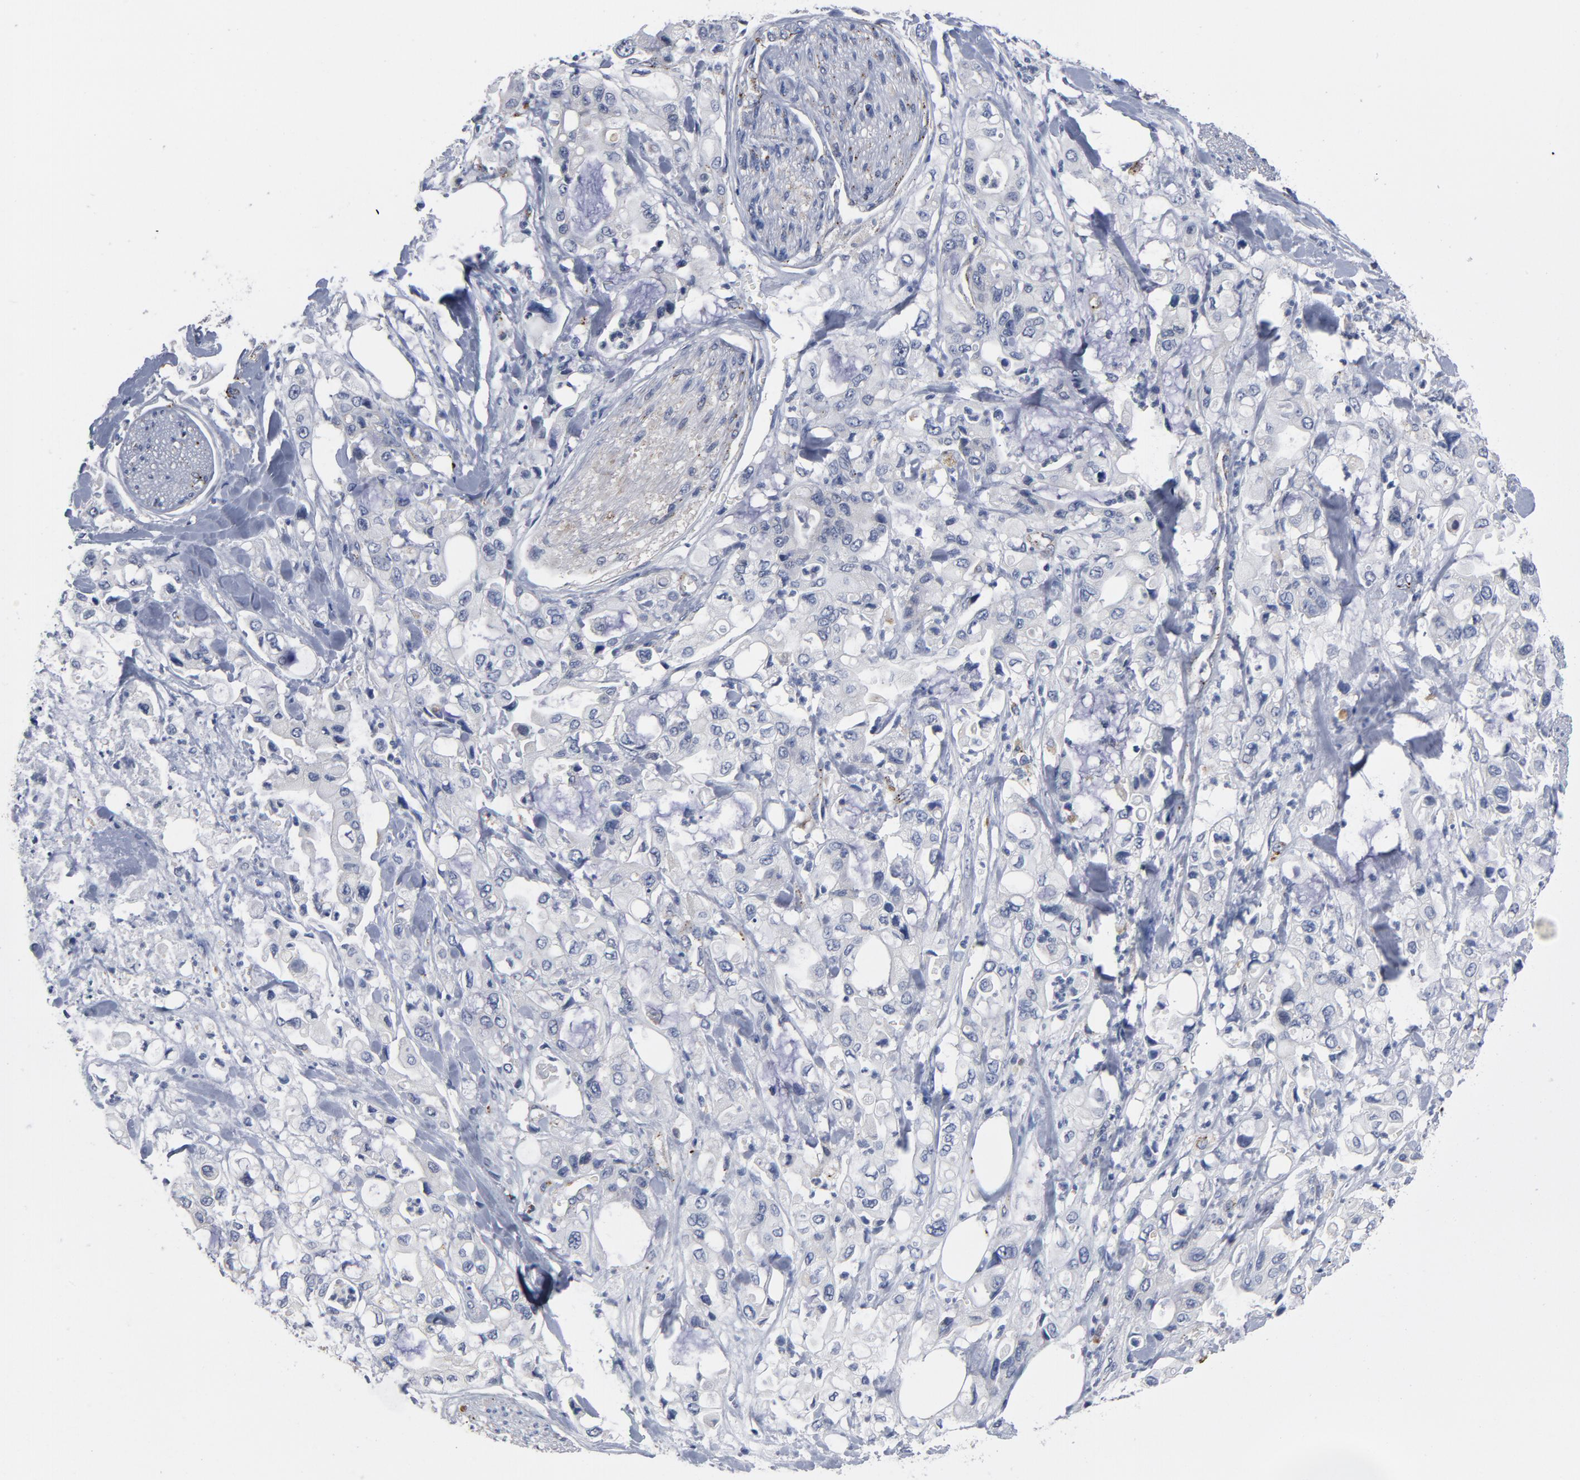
{"staining": {"intensity": "negative", "quantity": "none", "location": "none"}, "tissue": "pancreatic cancer", "cell_type": "Tumor cells", "image_type": "cancer", "snomed": [{"axis": "morphology", "description": "Adenocarcinoma, NOS"}, {"axis": "topography", "description": "Pancreas"}], "caption": "IHC image of neoplastic tissue: human pancreatic adenocarcinoma stained with DAB reveals no significant protein positivity in tumor cells.", "gene": "AKT2", "patient": {"sex": "male", "age": 70}}